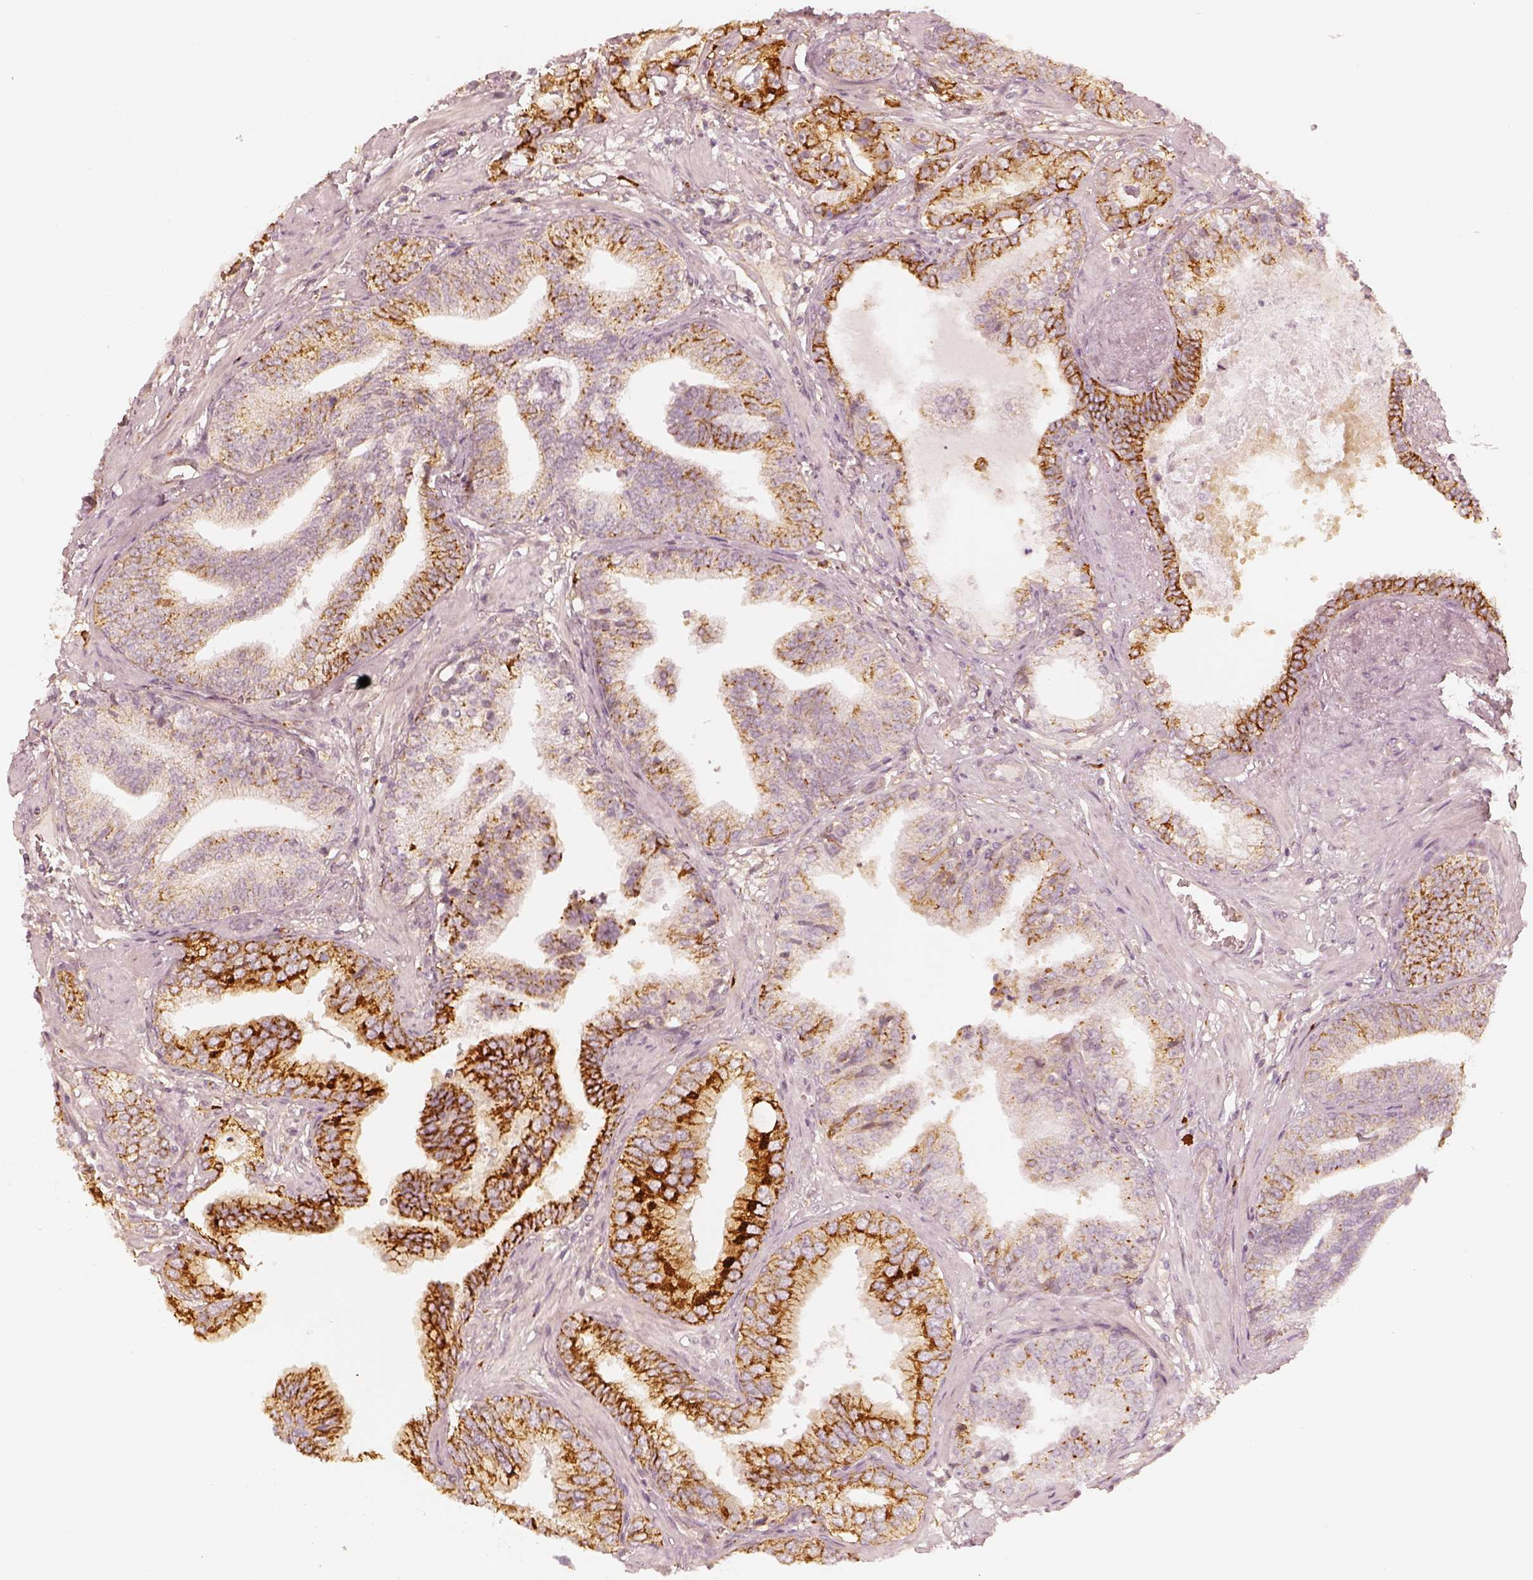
{"staining": {"intensity": "strong", "quantity": "25%-75%", "location": "cytoplasmic/membranous"}, "tissue": "prostate cancer", "cell_type": "Tumor cells", "image_type": "cancer", "snomed": [{"axis": "morphology", "description": "Adenocarcinoma, NOS"}, {"axis": "topography", "description": "Prostate"}], "caption": "A photomicrograph of human prostate adenocarcinoma stained for a protein shows strong cytoplasmic/membranous brown staining in tumor cells.", "gene": "GORASP2", "patient": {"sex": "male", "age": 64}}